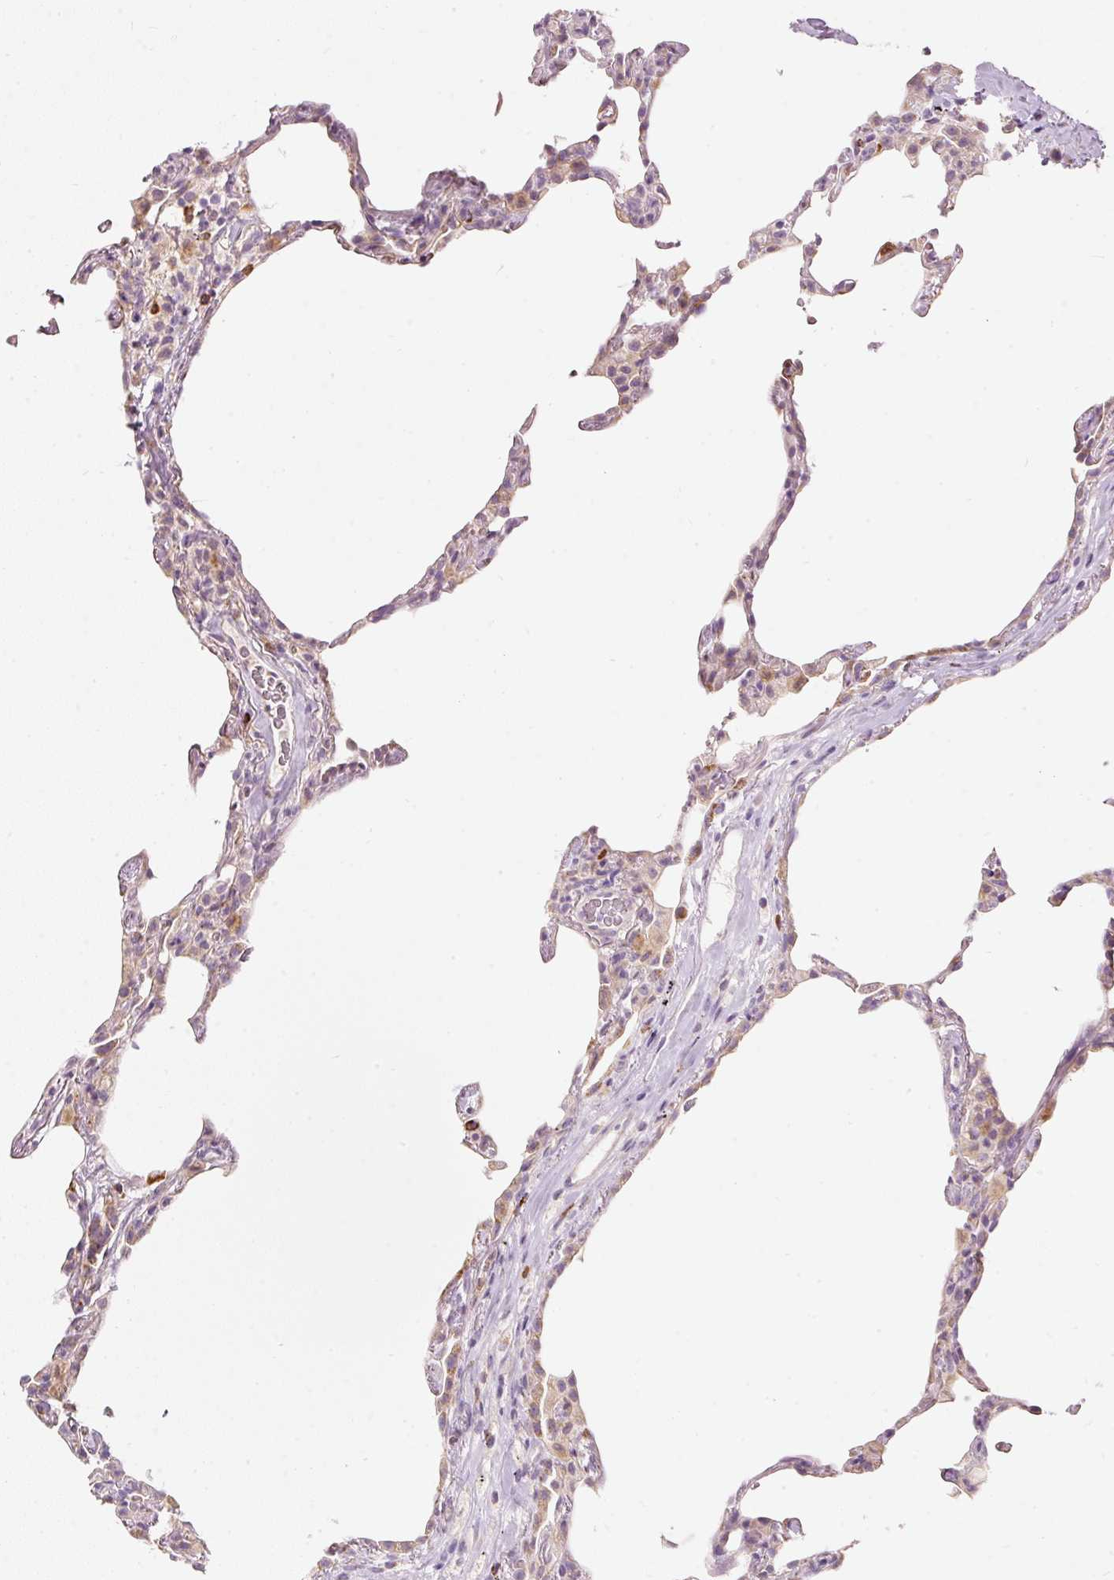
{"staining": {"intensity": "moderate", "quantity": "<25%", "location": "cytoplasmic/membranous"}, "tissue": "lung", "cell_type": "Alveolar cells", "image_type": "normal", "snomed": [{"axis": "morphology", "description": "Normal tissue, NOS"}, {"axis": "topography", "description": "Lung"}], "caption": "Brown immunohistochemical staining in unremarkable lung exhibits moderate cytoplasmic/membranous staining in approximately <25% of alveolar cells. (DAB (3,3'-diaminobenzidine) IHC with brightfield microscopy, high magnification).", "gene": "MTHFD2", "patient": {"sex": "female", "age": 57}}